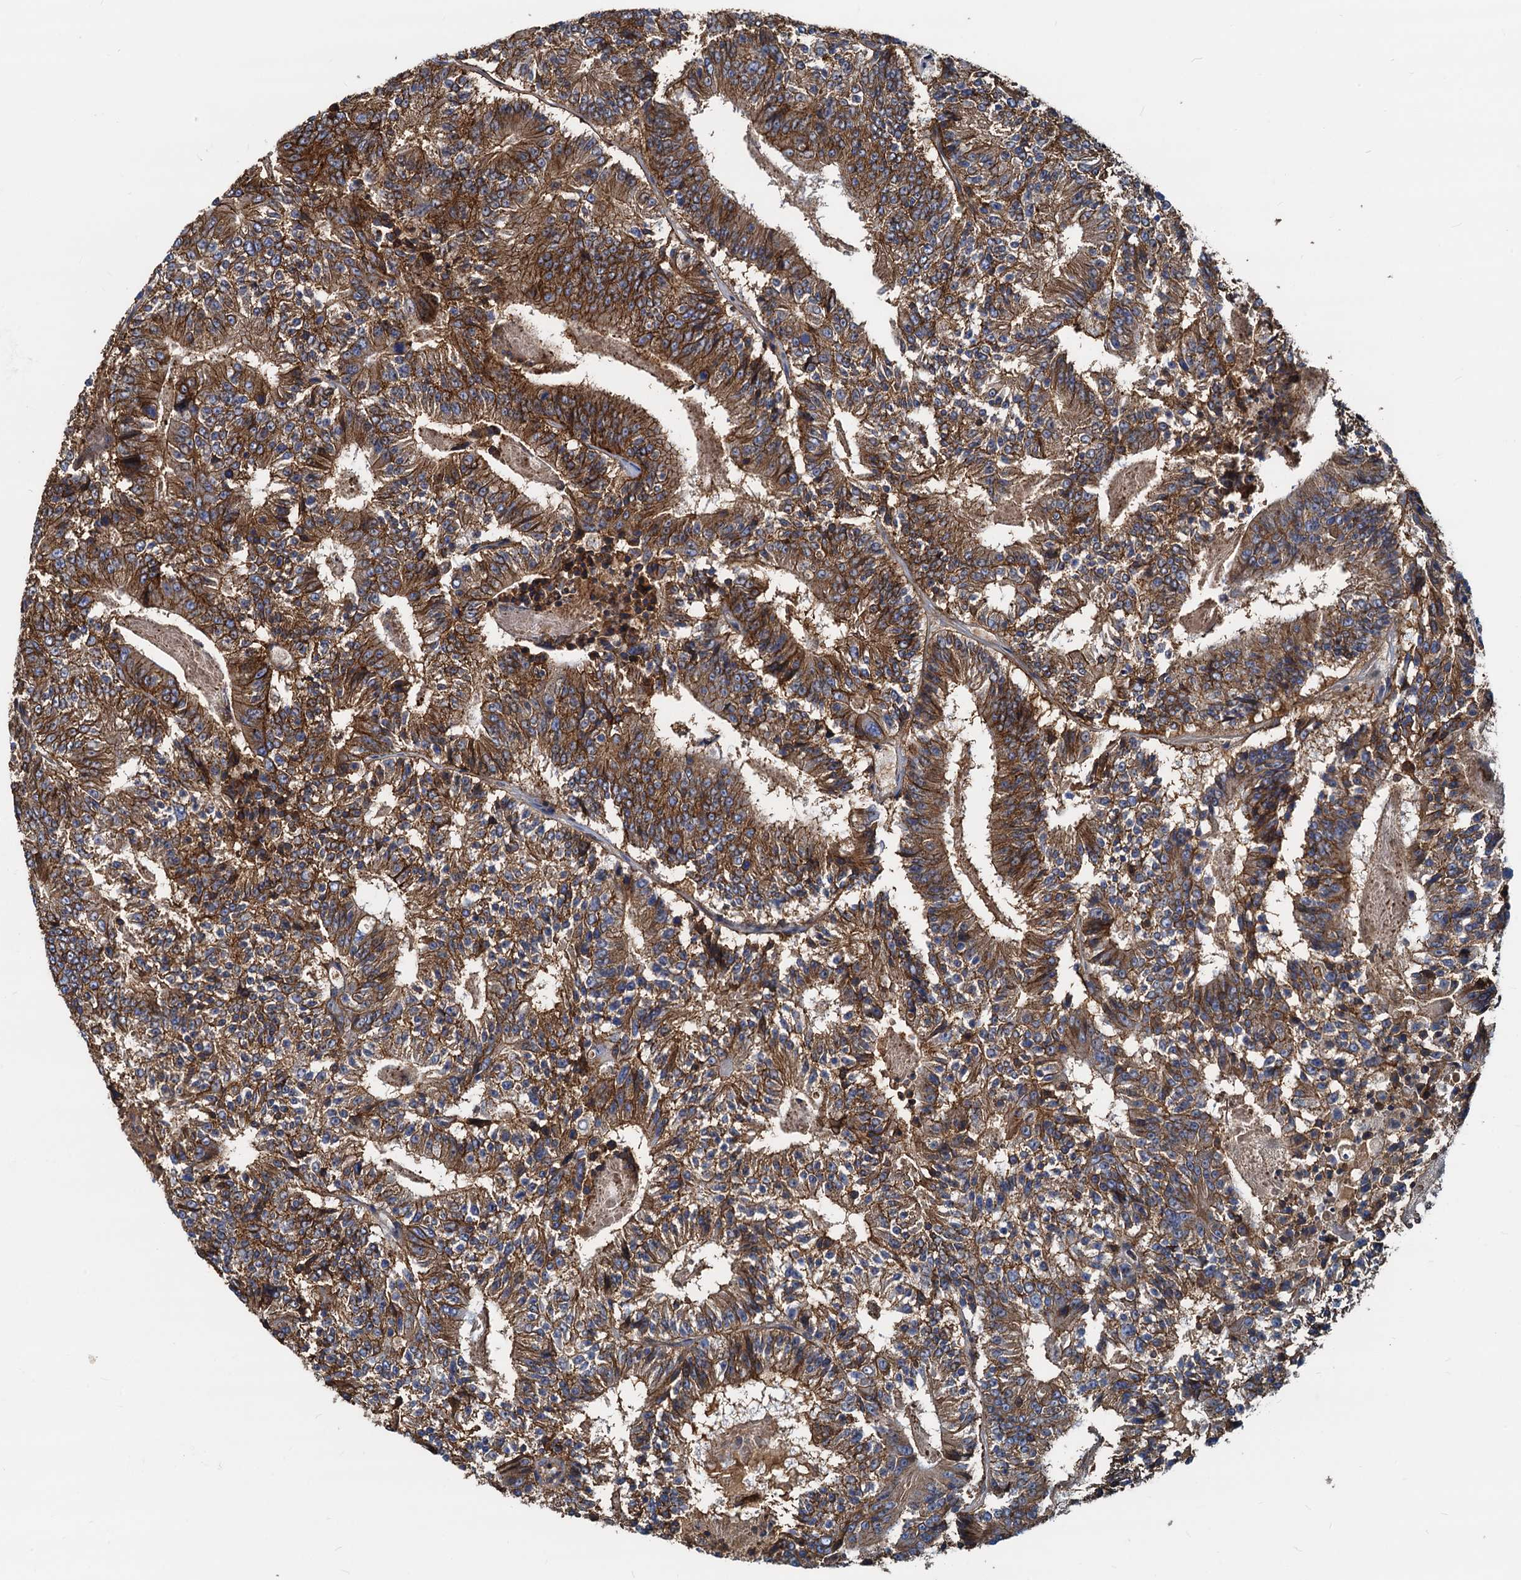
{"staining": {"intensity": "strong", "quantity": ">75%", "location": "cytoplasmic/membranous"}, "tissue": "colorectal cancer", "cell_type": "Tumor cells", "image_type": "cancer", "snomed": [{"axis": "morphology", "description": "Adenocarcinoma, NOS"}, {"axis": "topography", "description": "Colon"}], "caption": "This is a photomicrograph of immunohistochemistry (IHC) staining of colorectal cancer (adenocarcinoma), which shows strong expression in the cytoplasmic/membranous of tumor cells.", "gene": "LNX2", "patient": {"sex": "male", "age": 83}}